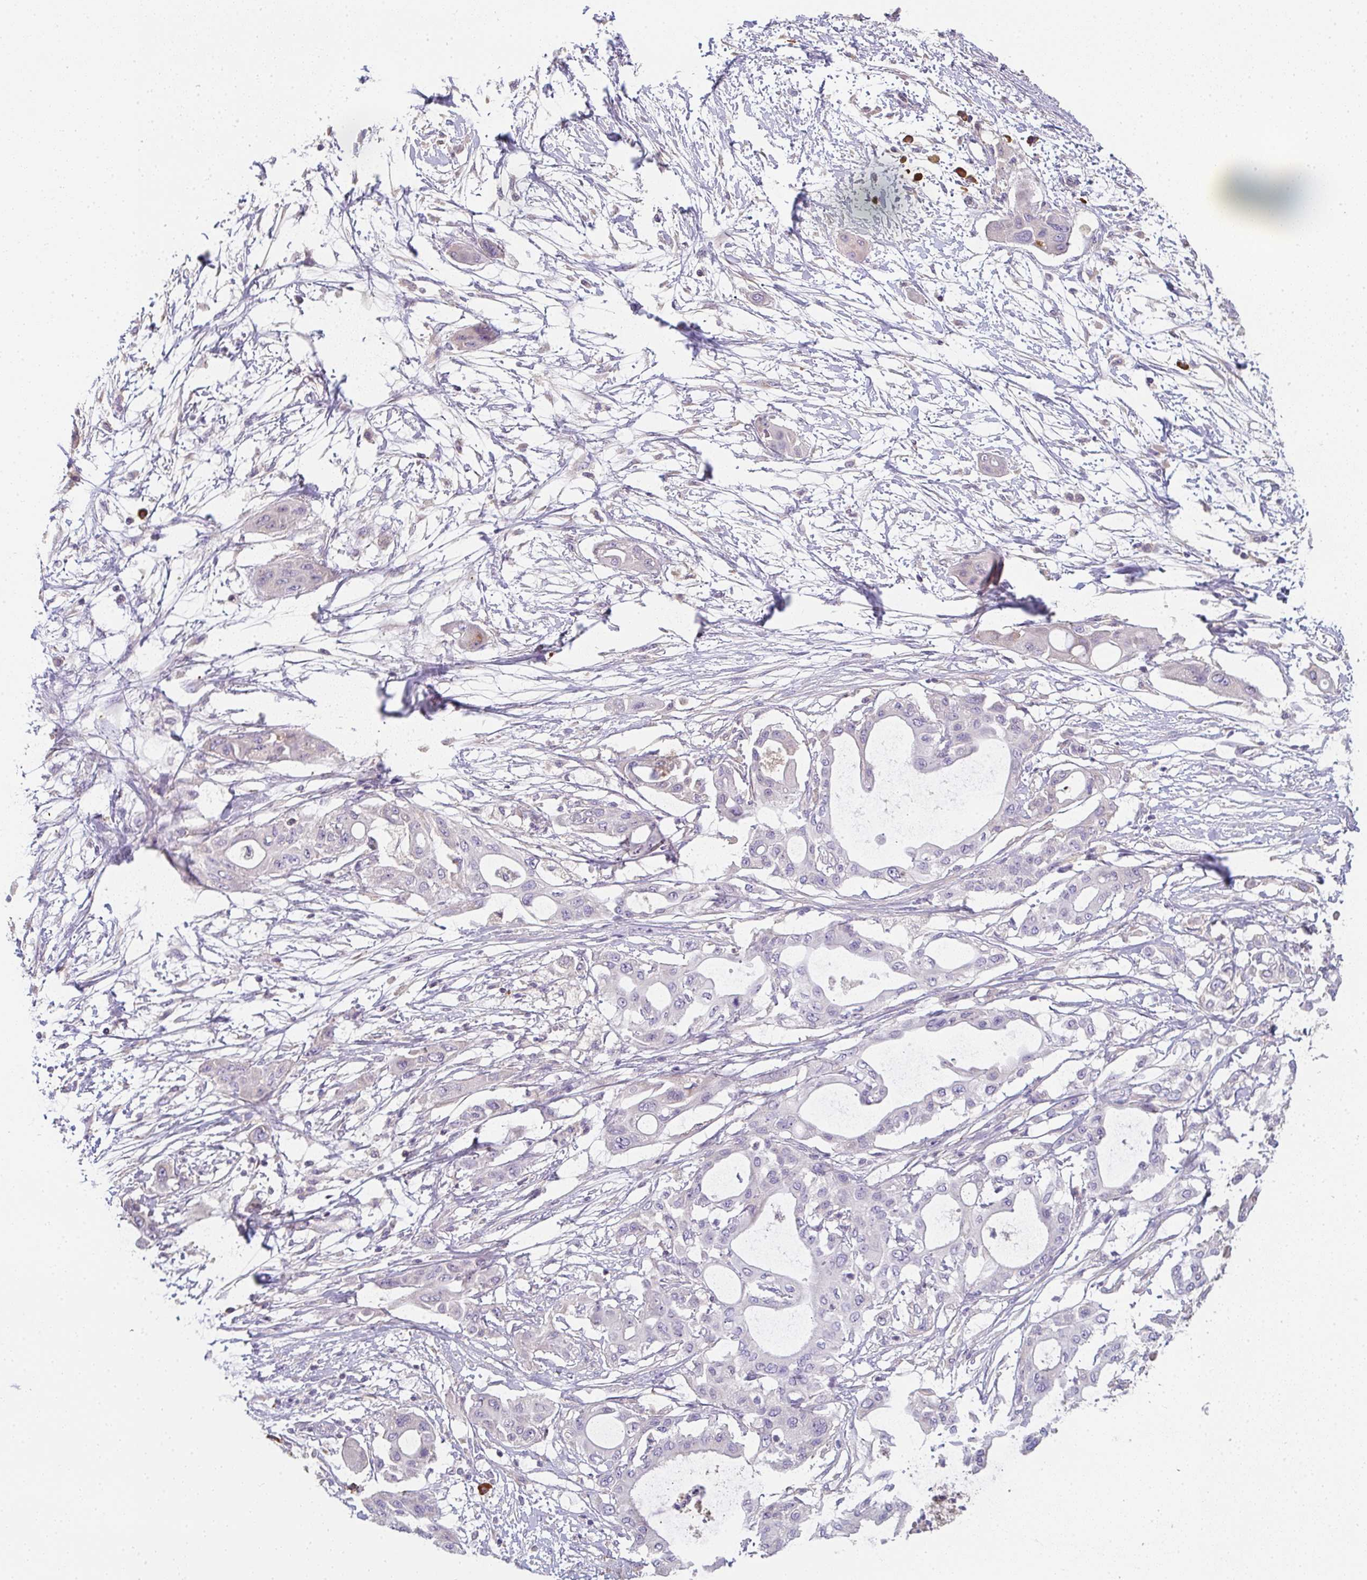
{"staining": {"intensity": "negative", "quantity": "none", "location": "none"}, "tissue": "pancreatic cancer", "cell_type": "Tumor cells", "image_type": "cancer", "snomed": [{"axis": "morphology", "description": "Adenocarcinoma, NOS"}, {"axis": "topography", "description": "Pancreas"}], "caption": "IHC image of neoplastic tissue: adenocarcinoma (pancreatic) stained with DAB (3,3'-diaminobenzidine) demonstrates no significant protein expression in tumor cells. (Immunohistochemistry, brightfield microscopy, high magnification).", "gene": "ZNF215", "patient": {"sex": "male", "age": 68}}